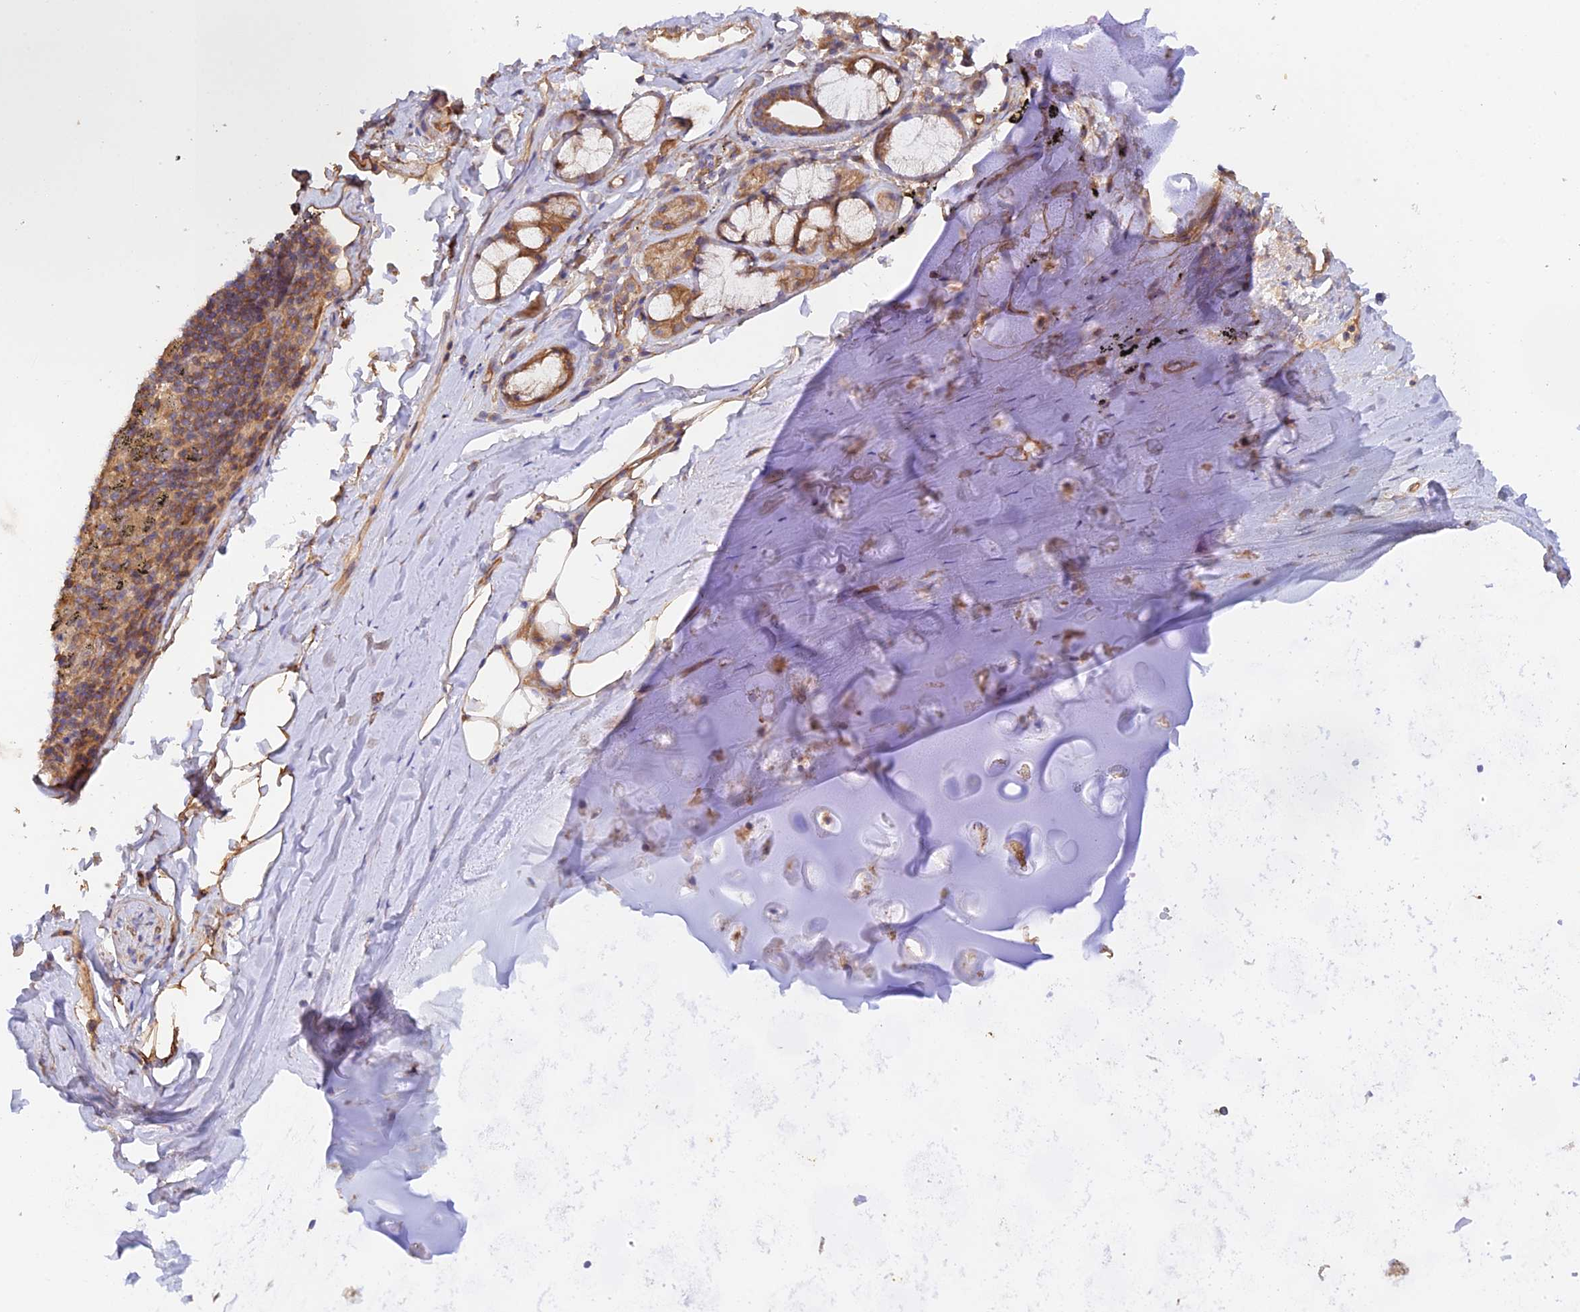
{"staining": {"intensity": "strong", "quantity": ">75%", "location": "cytoplasmic/membranous"}, "tissue": "adipose tissue", "cell_type": "Adipocytes", "image_type": "normal", "snomed": [{"axis": "morphology", "description": "Normal tissue, NOS"}, {"axis": "topography", "description": "Lymph node"}, {"axis": "topography", "description": "Bronchus"}], "caption": "Immunohistochemistry (IHC) image of unremarkable adipose tissue: human adipose tissue stained using immunohistochemistry (IHC) reveals high levels of strong protein expression localized specifically in the cytoplasmic/membranous of adipocytes, appearing as a cytoplasmic/membranous brown color.", "gene": "MYO9A", "patient": {"sex": "male", "age": 63}}